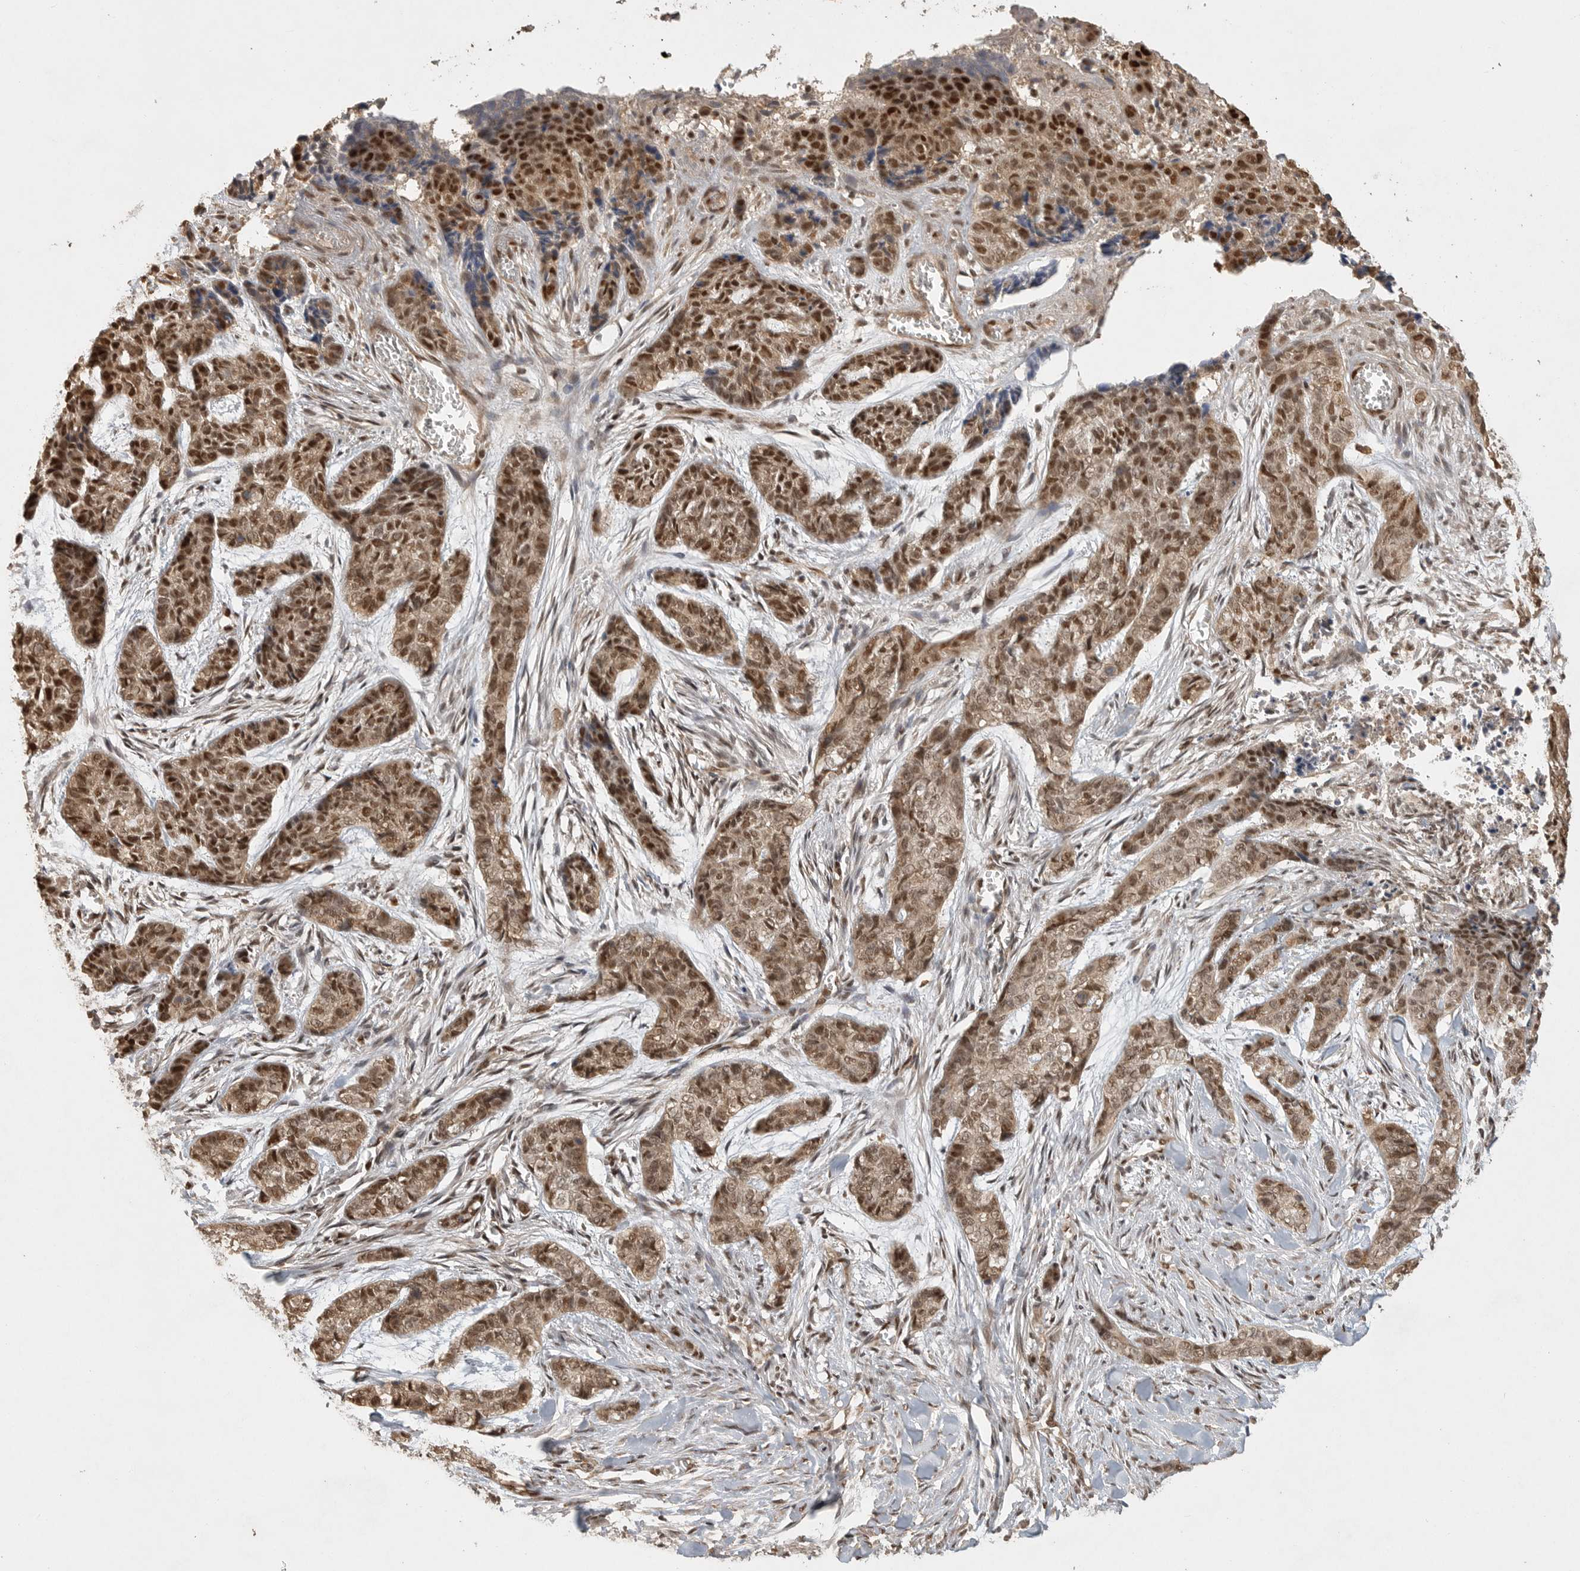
{"staining": {"intensity": "strong", "quantity": ">75%", "location": "cytoplasmic/membranous,nuclear"}, "tissue": "skin cancer", "cell_type": "Tumor cells", "image_type": "cancer", "snomed": [{"axis": "morphology", "description": "Basal cell carcinoma"}, {"axis": "topography", "description": "Skin"}], "caption": "Protein analysis of skin basal cell carcinoma tissue reveals strong cytoplasmic/membranous and nuclear staining in about >75% of tumor cells.", "gene": "DFFA", "patient": {"sex": "female", "age": 64}}